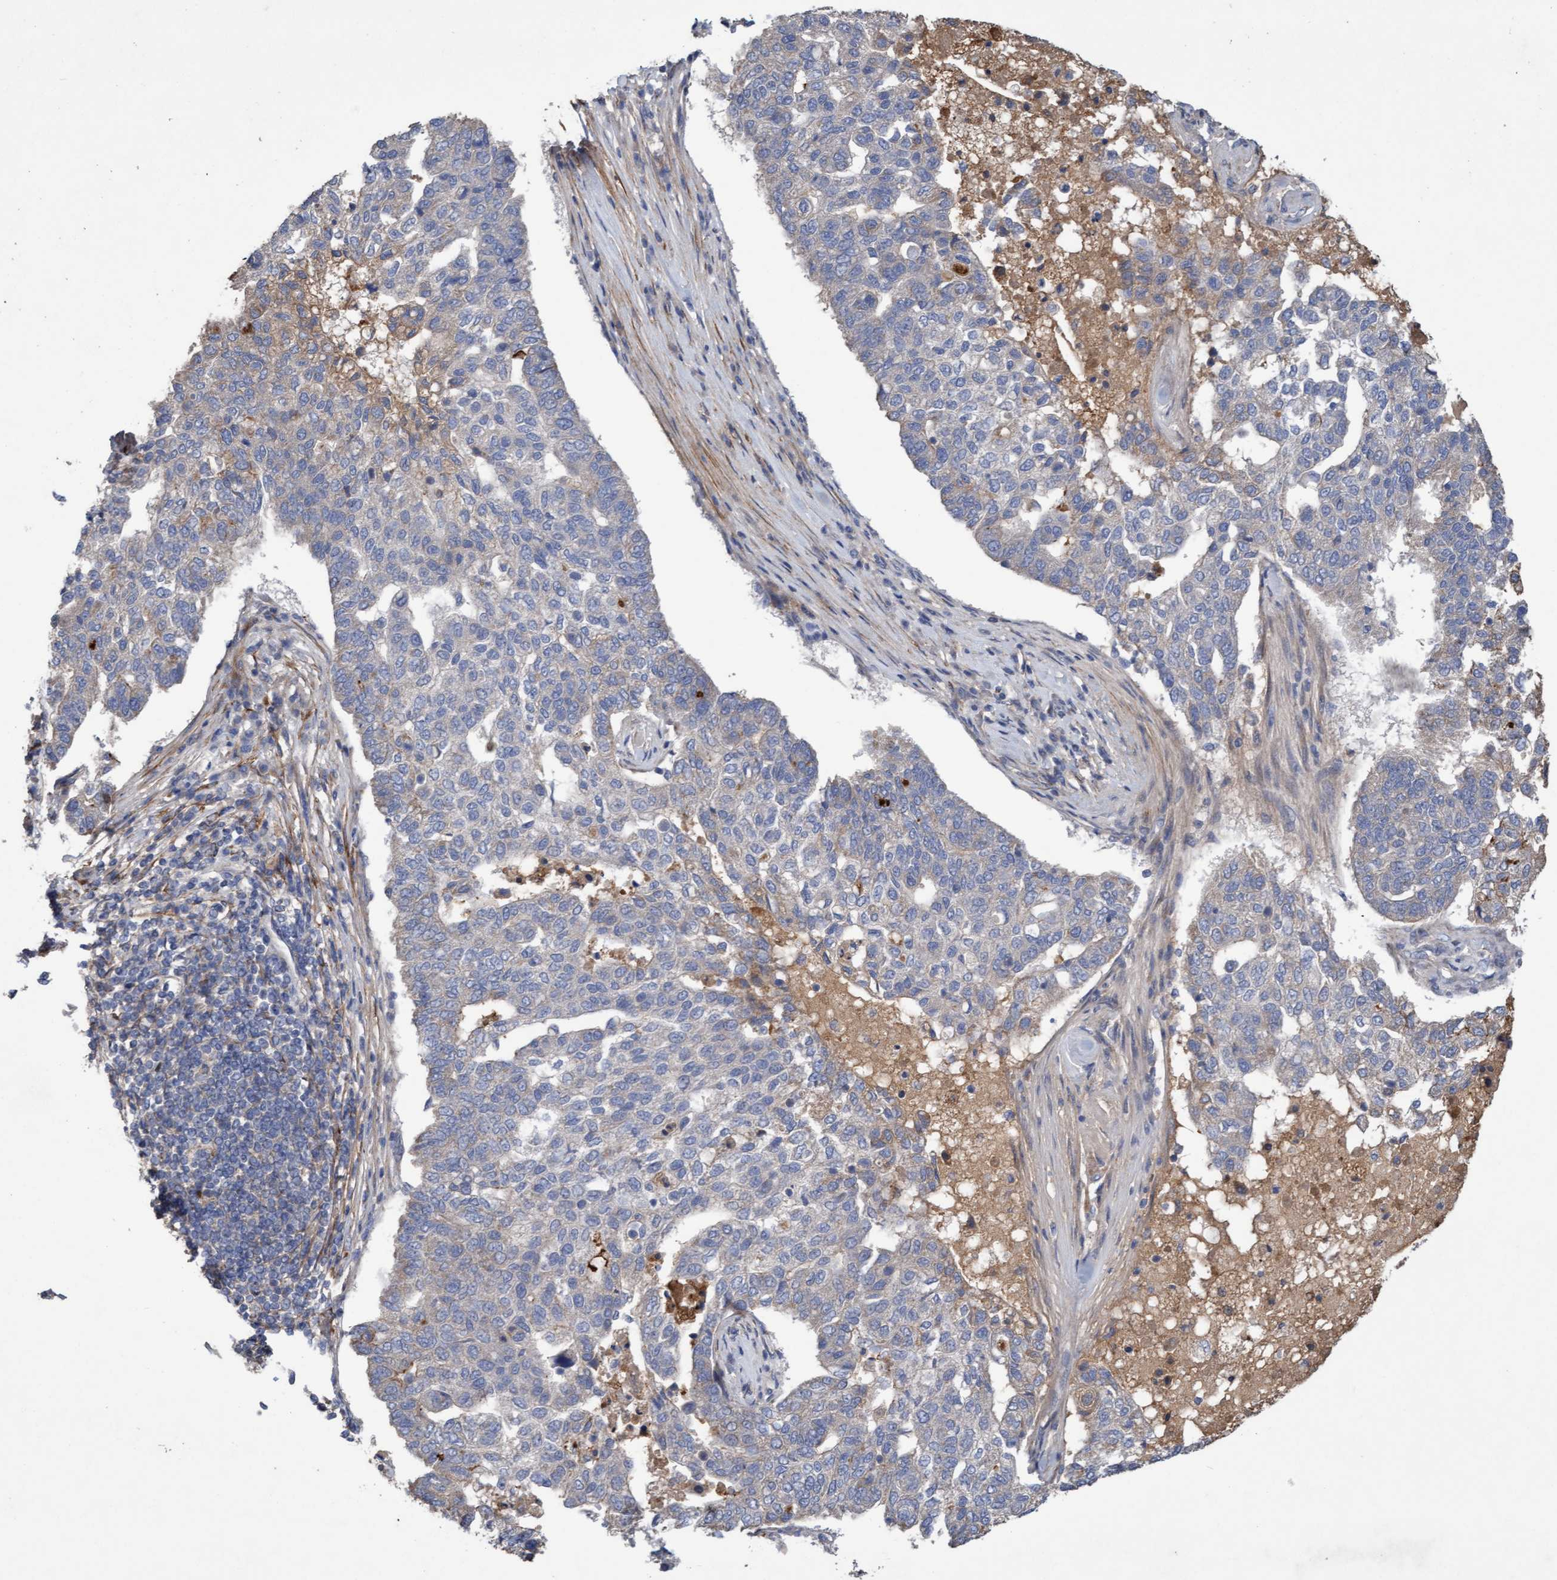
{"staining": {"intensity": "moderate", "quantity": "<25%", "location": "cytoplasmic/membranous"}, "tissue": "pancreatic cancer", "cell_type": "Tumor cells", "image_type": "cancer", "snomed": [{"axis": "morphology", "description": "Adenocarcinoma, NOS"}, {"axis": "topography", "description": "Pancreas"}], "caption": "Protein staining of adenocarcinoma (pancreatic) tissue demonstrates moderate cytoplasmic/membranous positivity in approximately <25% of tumor cells. (brown staining indicates protein expression, while blue staining denotes nuclei).", "gene": "DDHD2", "patient": {"sex": "female", "age": 61}}